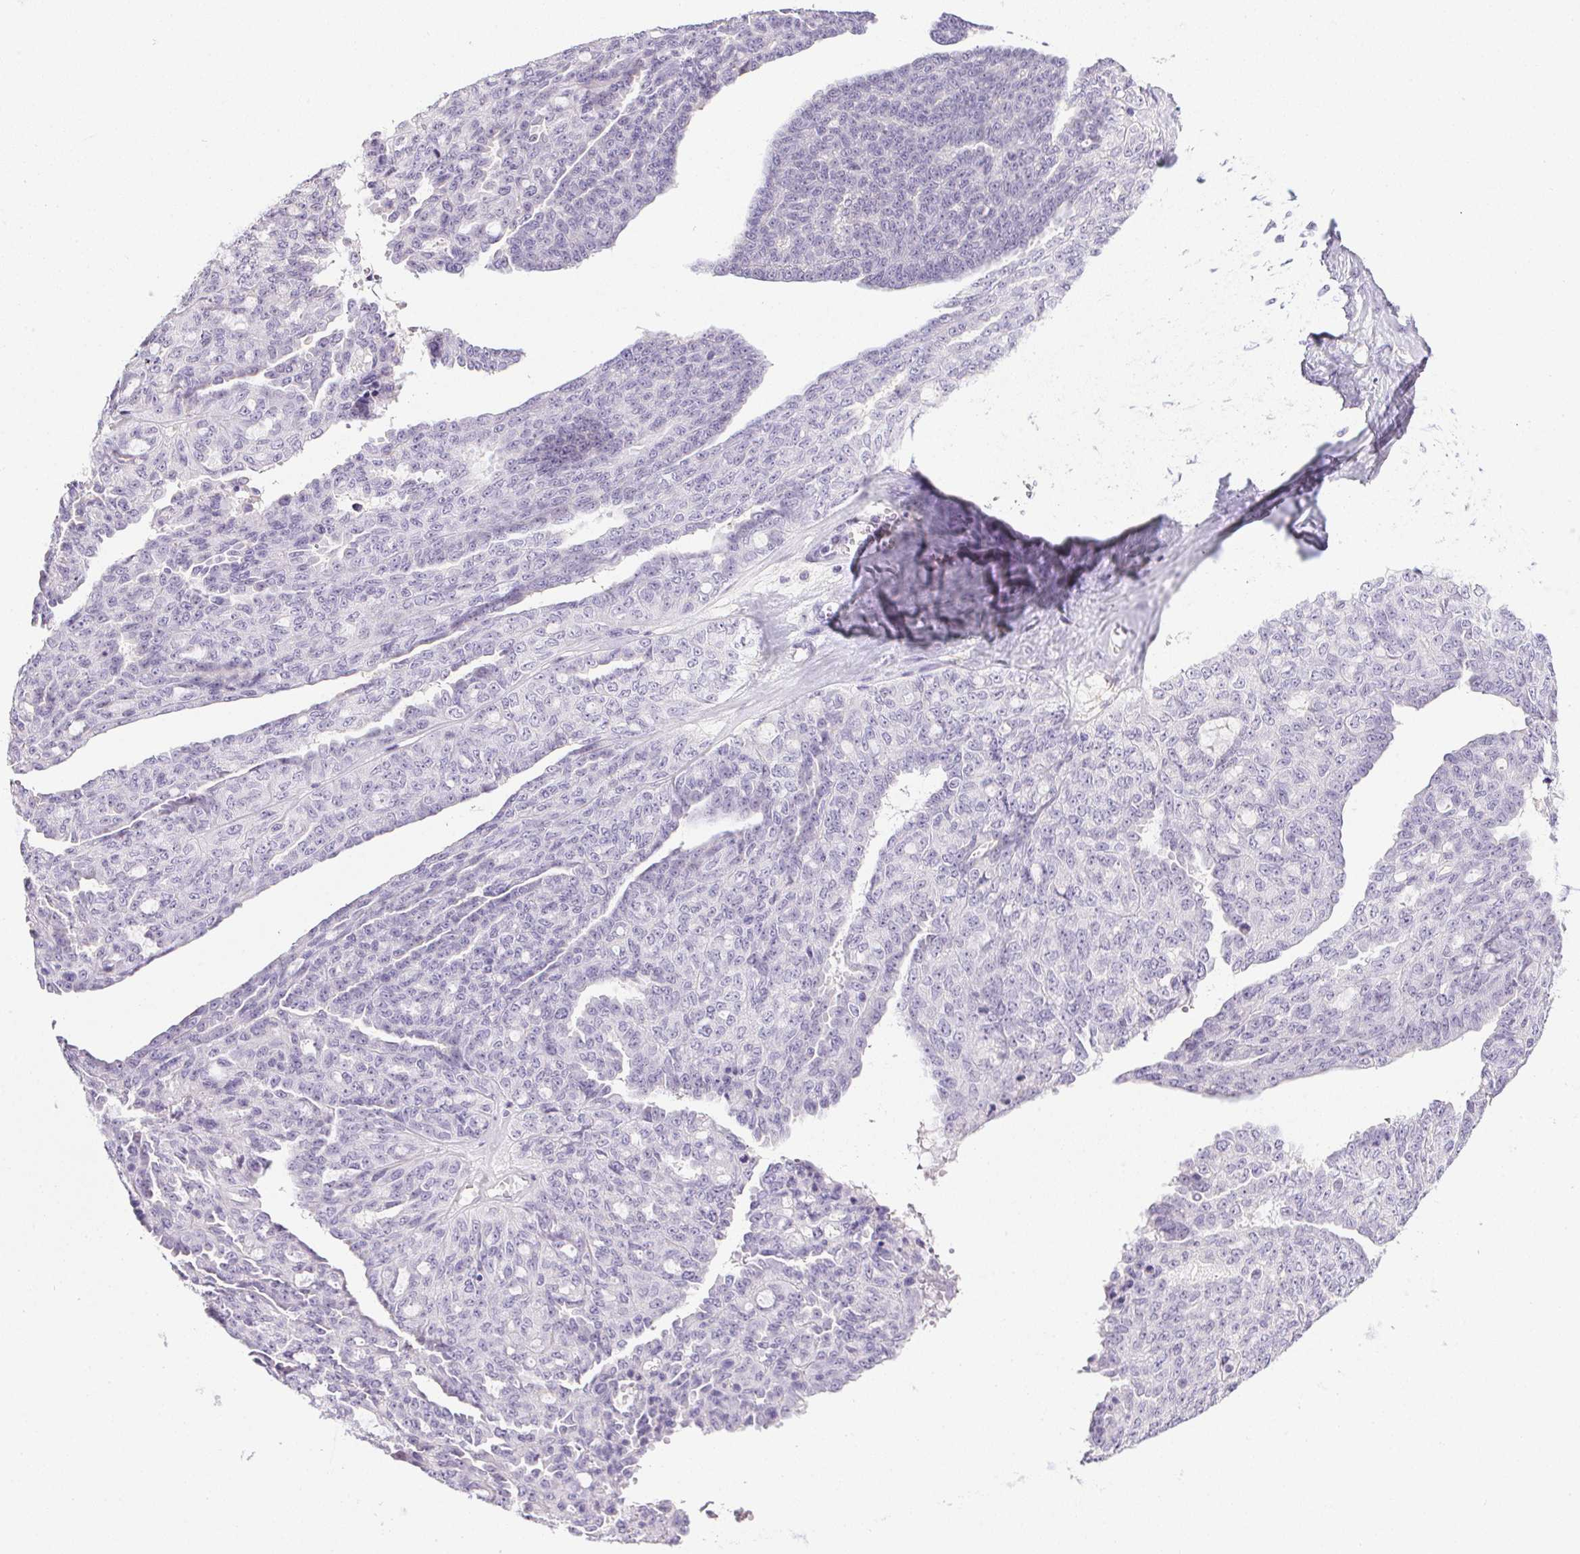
{"staining": {"intensity": "negative", "quantity": "none", "location": "none"}, "tissue": "ovarian cancer", "cell_type": "Tumor cells", "image_type": "cancer", "snomed": [{"axis": "morphology", "description": "Cystadenocarcinoma, serous, NOS"}, {"axis": "topography", "description": "Ovary"}], "caption": "Immunohistochemical staining of human serous cystadenocarcinoma (ovarian) reveals no significant expression in tumor cells. (Brightfield microscopy of DAB (3,3'-diaminobenzidine) immunohistochemistry (IHC) at high magnification).", "gene": "PRL", "patient": {"sex": "female", "age": 71}}